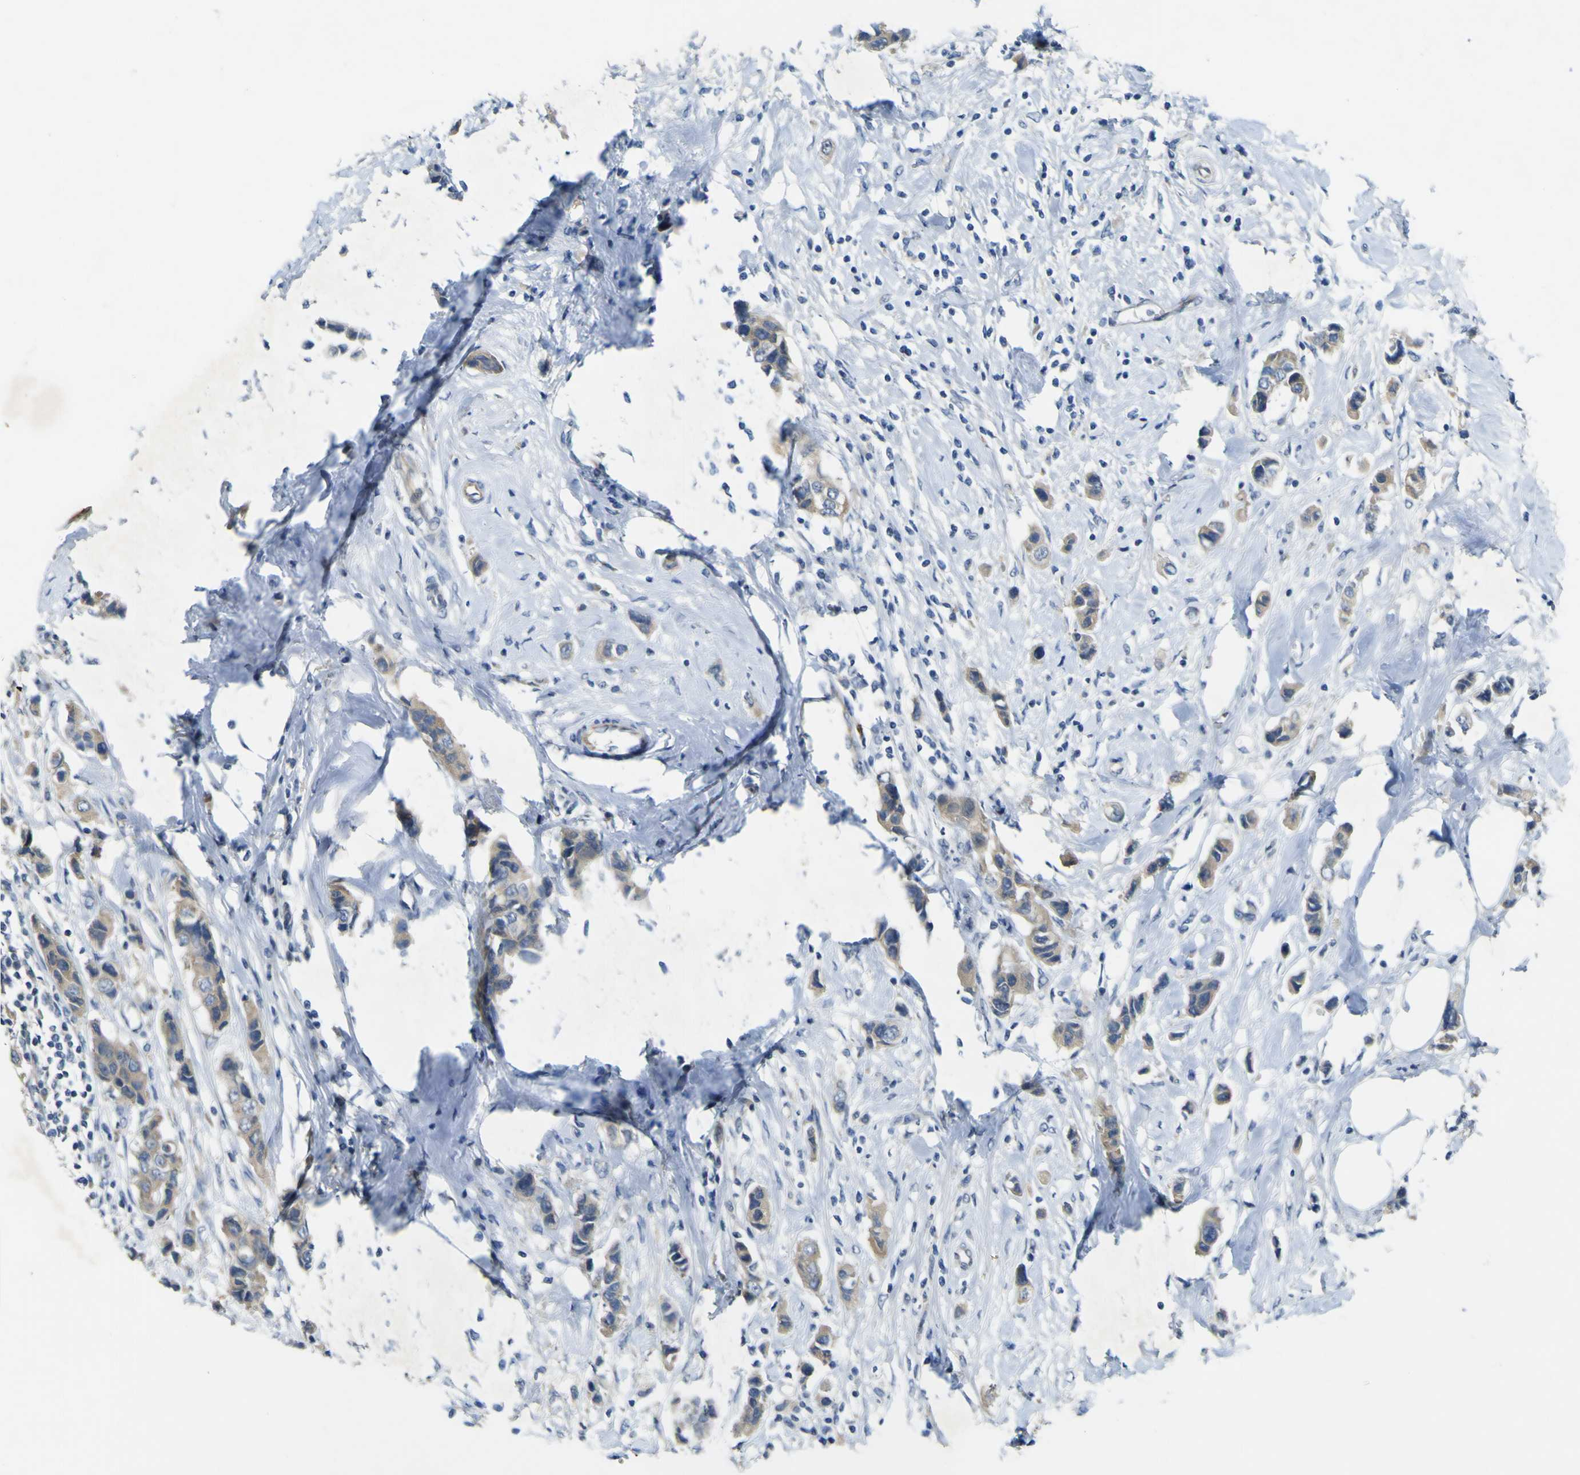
{"staining": {"intensity": "weak", "quantity": "25%-75%", "location": "cytoplasmic/membranous"}, "tissue": "breast cancer", "cell_type": "Tumor cells", "image_type": "cancer", "snomed": [{"axis": "morphology", "description": "Normal tissue, NOS"}, {"axis": "morphology", "description": "Duct carcinoma"}, {"axis": "topography", "description": "Breast"}], "caption": "Breast cancer was stained to show a protein in brown. There is low levels of weak cytoplasmic/membranous positivity in approximately 25%-75% of tumor cells.", "gene": "LDLR", "patient": {"sex": "female", "age": 50}}